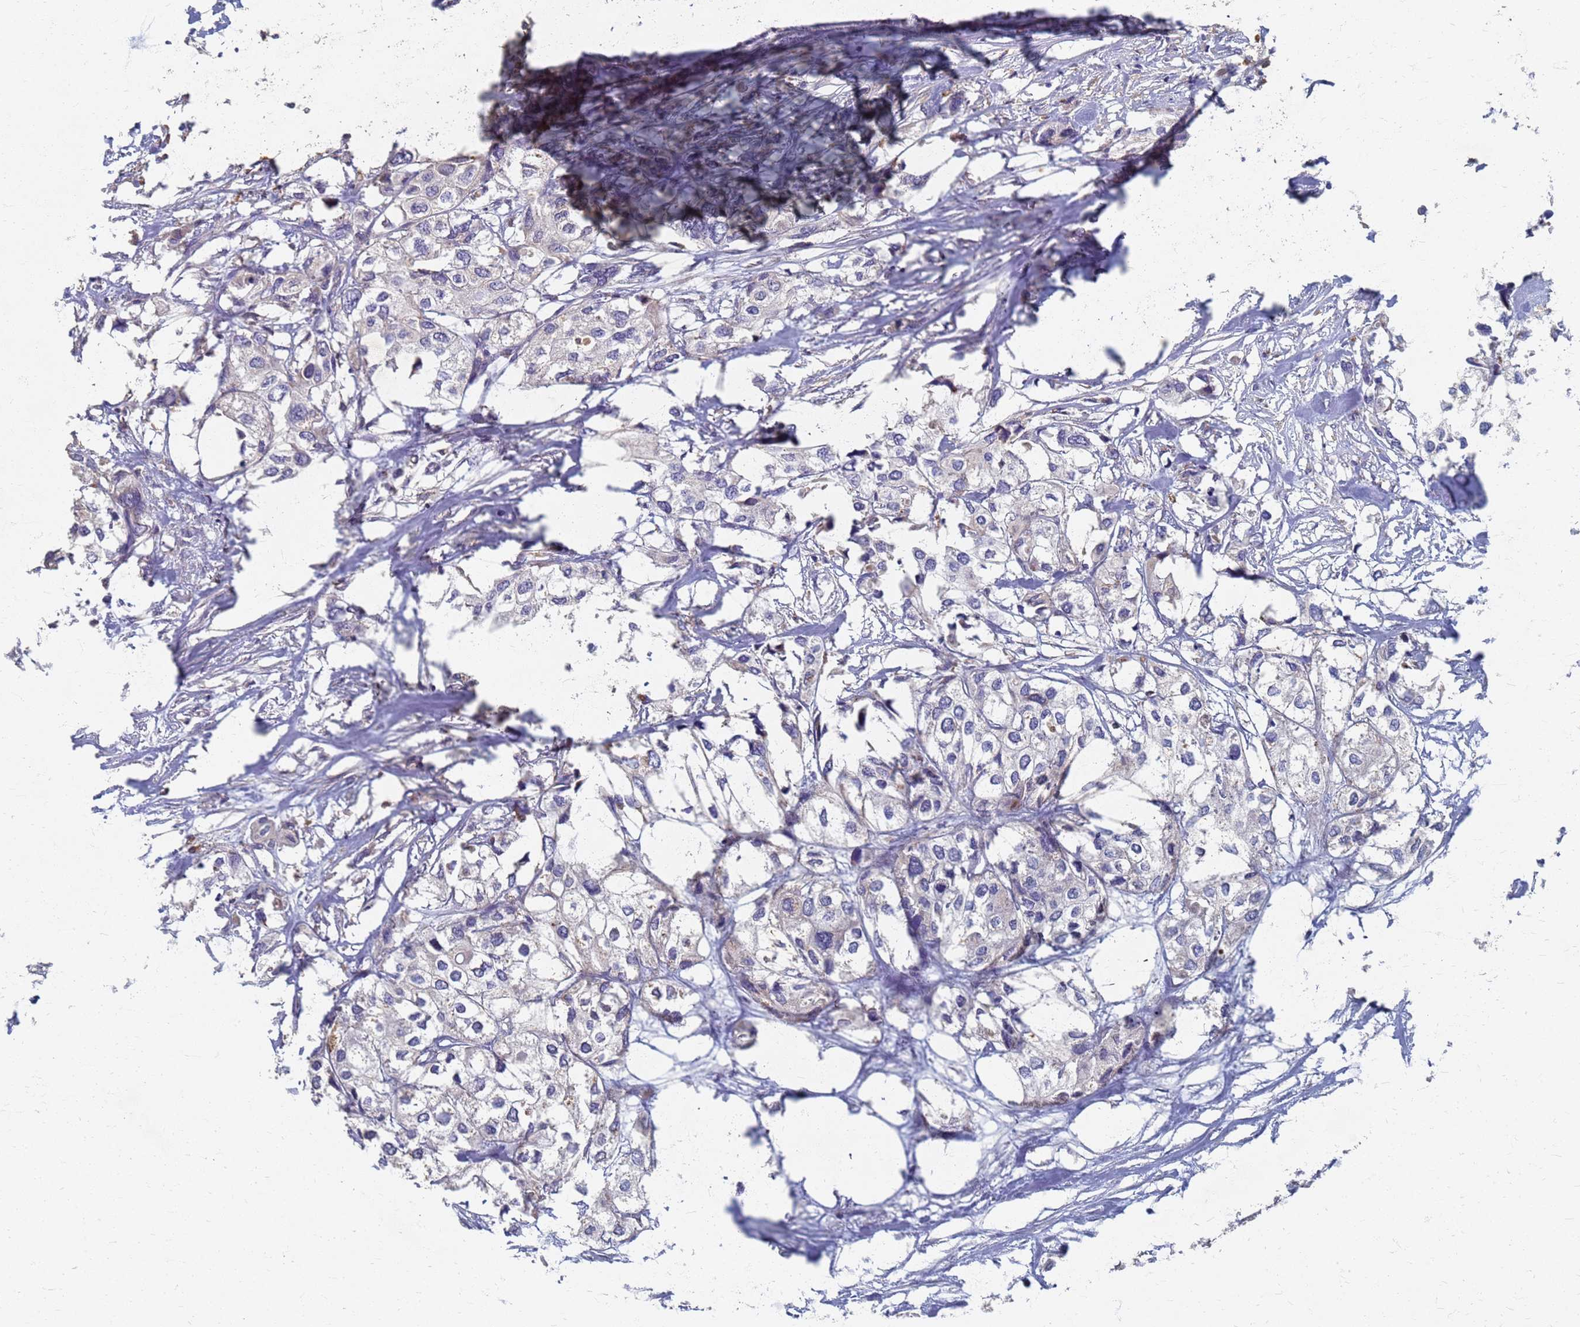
{"staining": {"intensity": "negative", "quantity": "none", "location": "none"}, "tissue": "urothelial cancer", "cell_type": "Tumor cells", "image_type": "cancer", "snomed": [{"axis": "morphology", "description": "Urothelial carcinoma, High grade"}, {"axis": "topography", "description": "Urinary bladder"}], "caption": "Urothelial cancer was stained to show a protein in brown. There is no significant staining in tumor cells. (DAB immunohistochemistry with hematoxylin counter stain).", "gene": "KRCC1", "patient": {"sex": "male", "age": 64}}